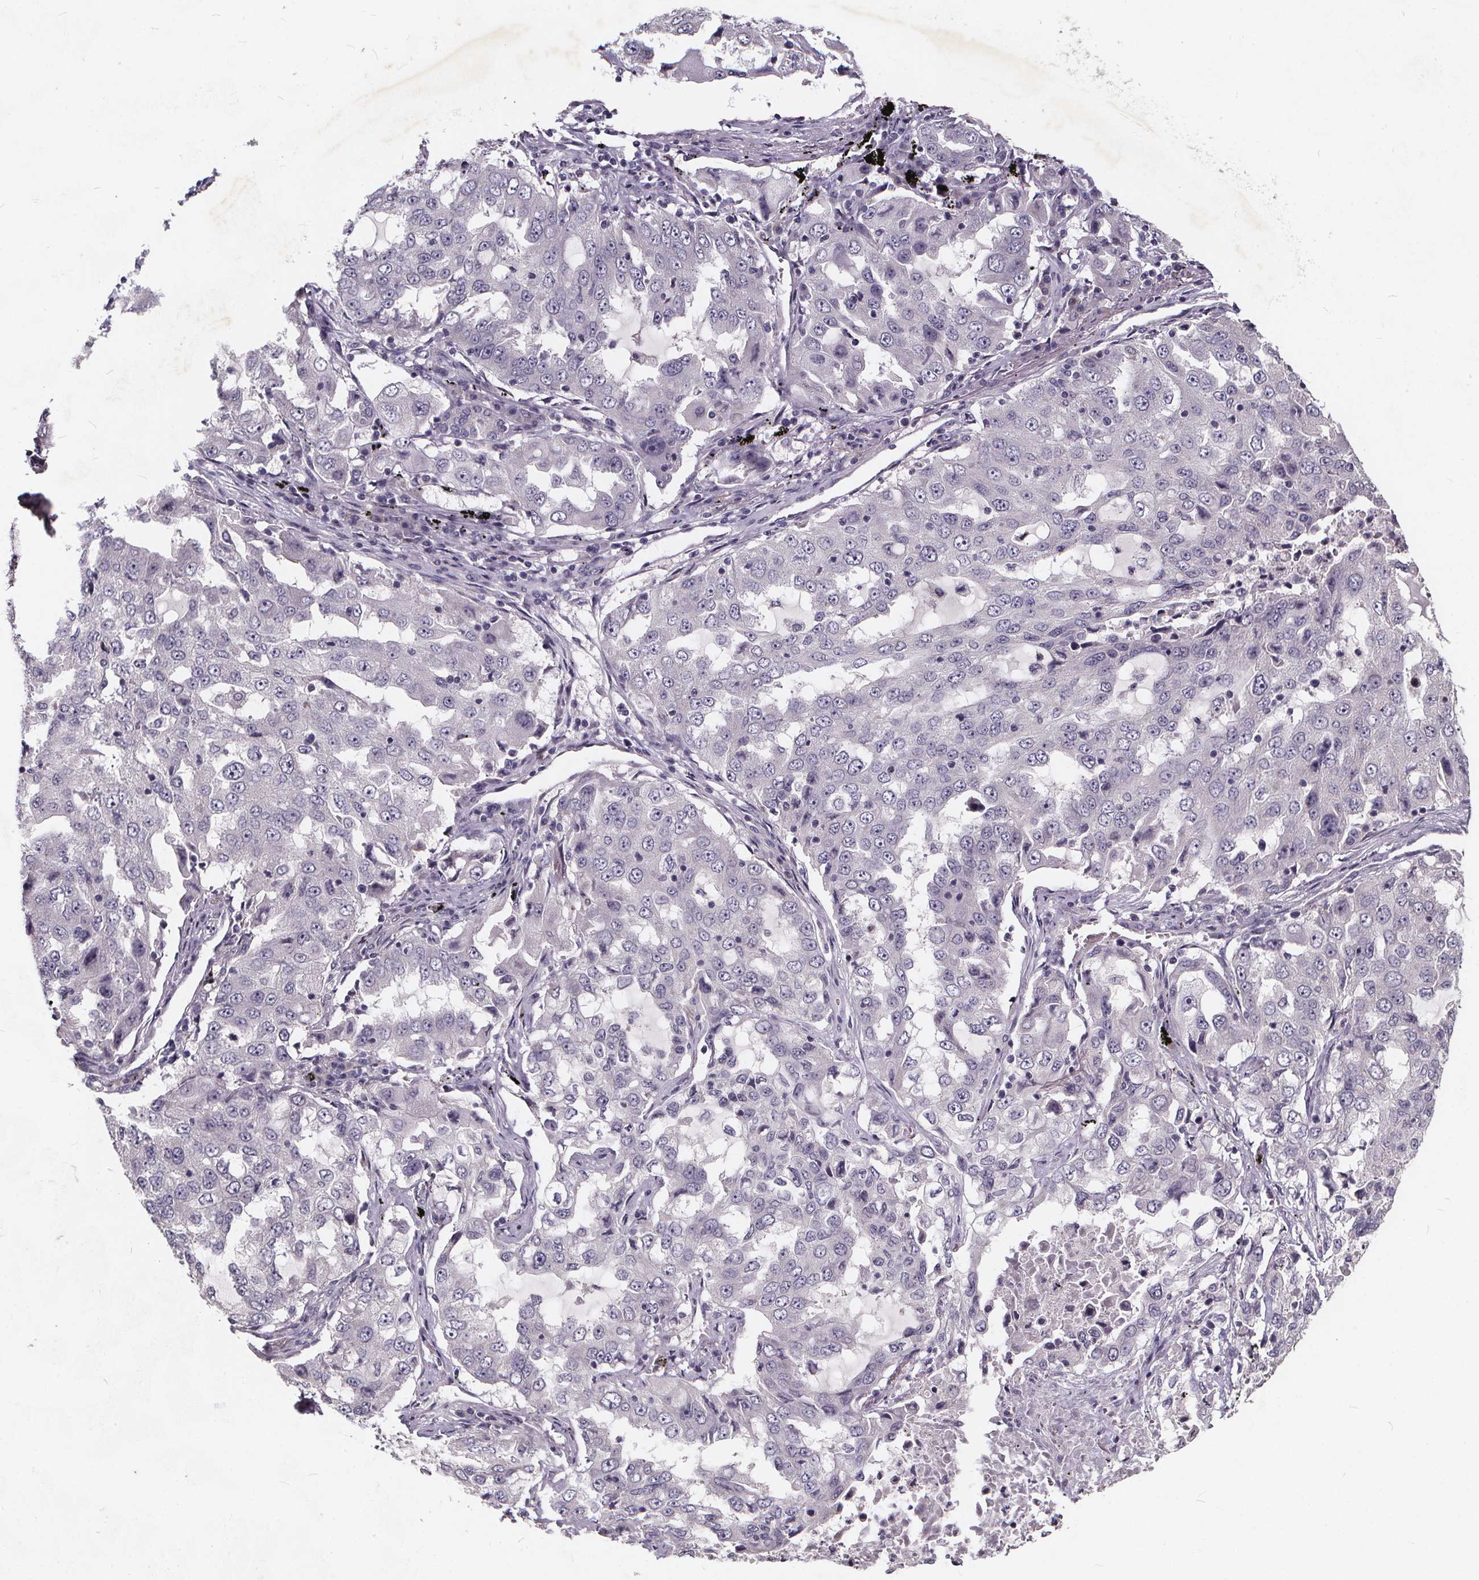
{"staining": {"intensity": "negative", "quantity": "none", "location": "none"}, "tissue": "lung cancer", "cell_type": "Tumor cells", "image_type": "cancer", "snomed": [{"axis": "morphology", "description": "Adenocarcinoma, NOS"}, {"axis": "topography", "description": "Lung"}], "caption": "Tumor cells show no significant protein positivity in lung adenocarcinoma.", "gene": "TSPAN14", "patient": {"sex": "female", "age": 61}}